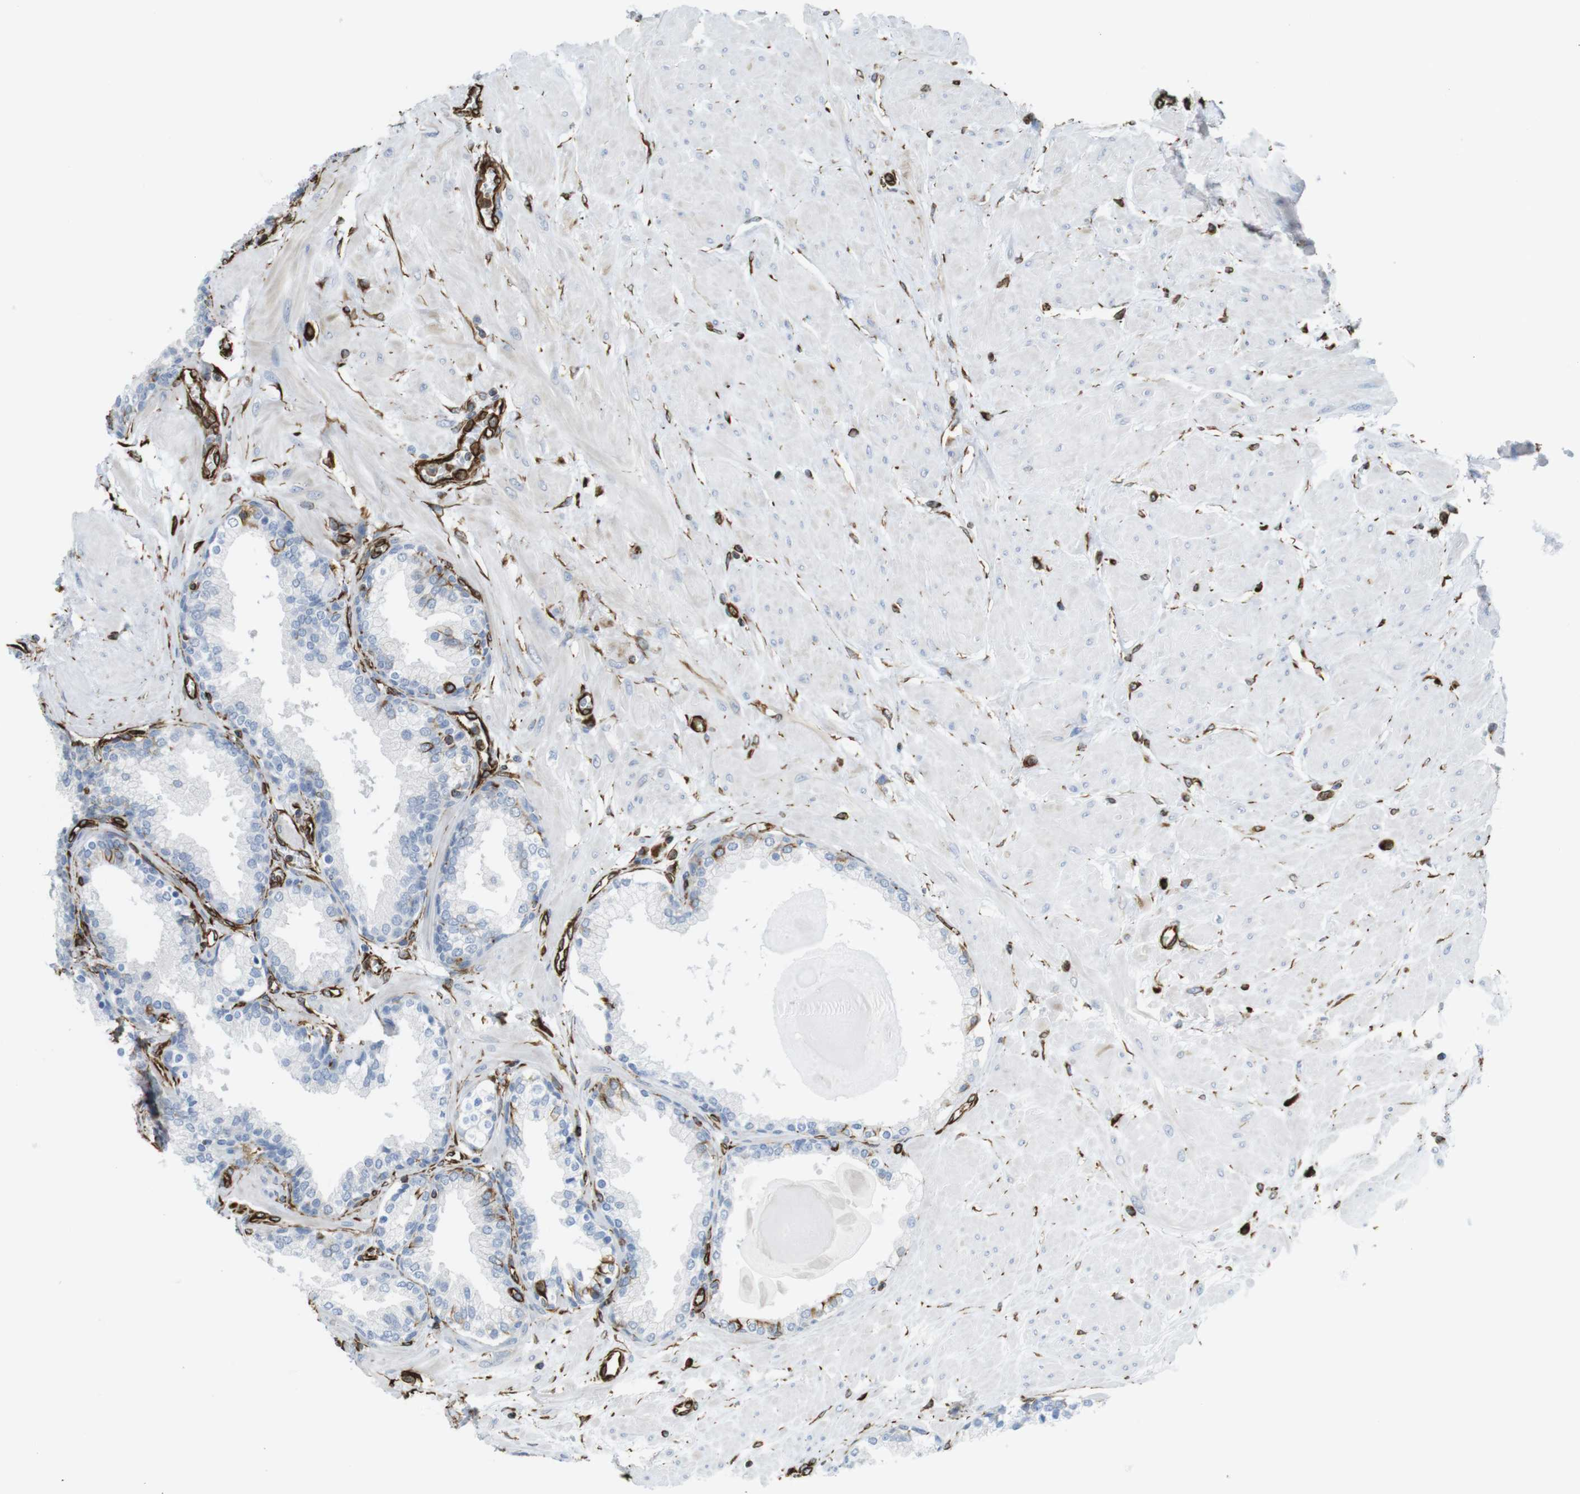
{"staining": {"intensity": "negative", "quantity": "none", "location": "none"}, "tissue": "prostate", "cell_type": "Glandular cells", "image_type": "normal", "snomed": [{"axis": "morphology", "description": "Normal tissue, NOS"}, {"axis": "topography", "description": "Prostate"}], "caption": "Glandular cells show no significant positivity in benign prostate.", "gene": "RALGPS1", "patient": {"sex": "male", "age": 51}}